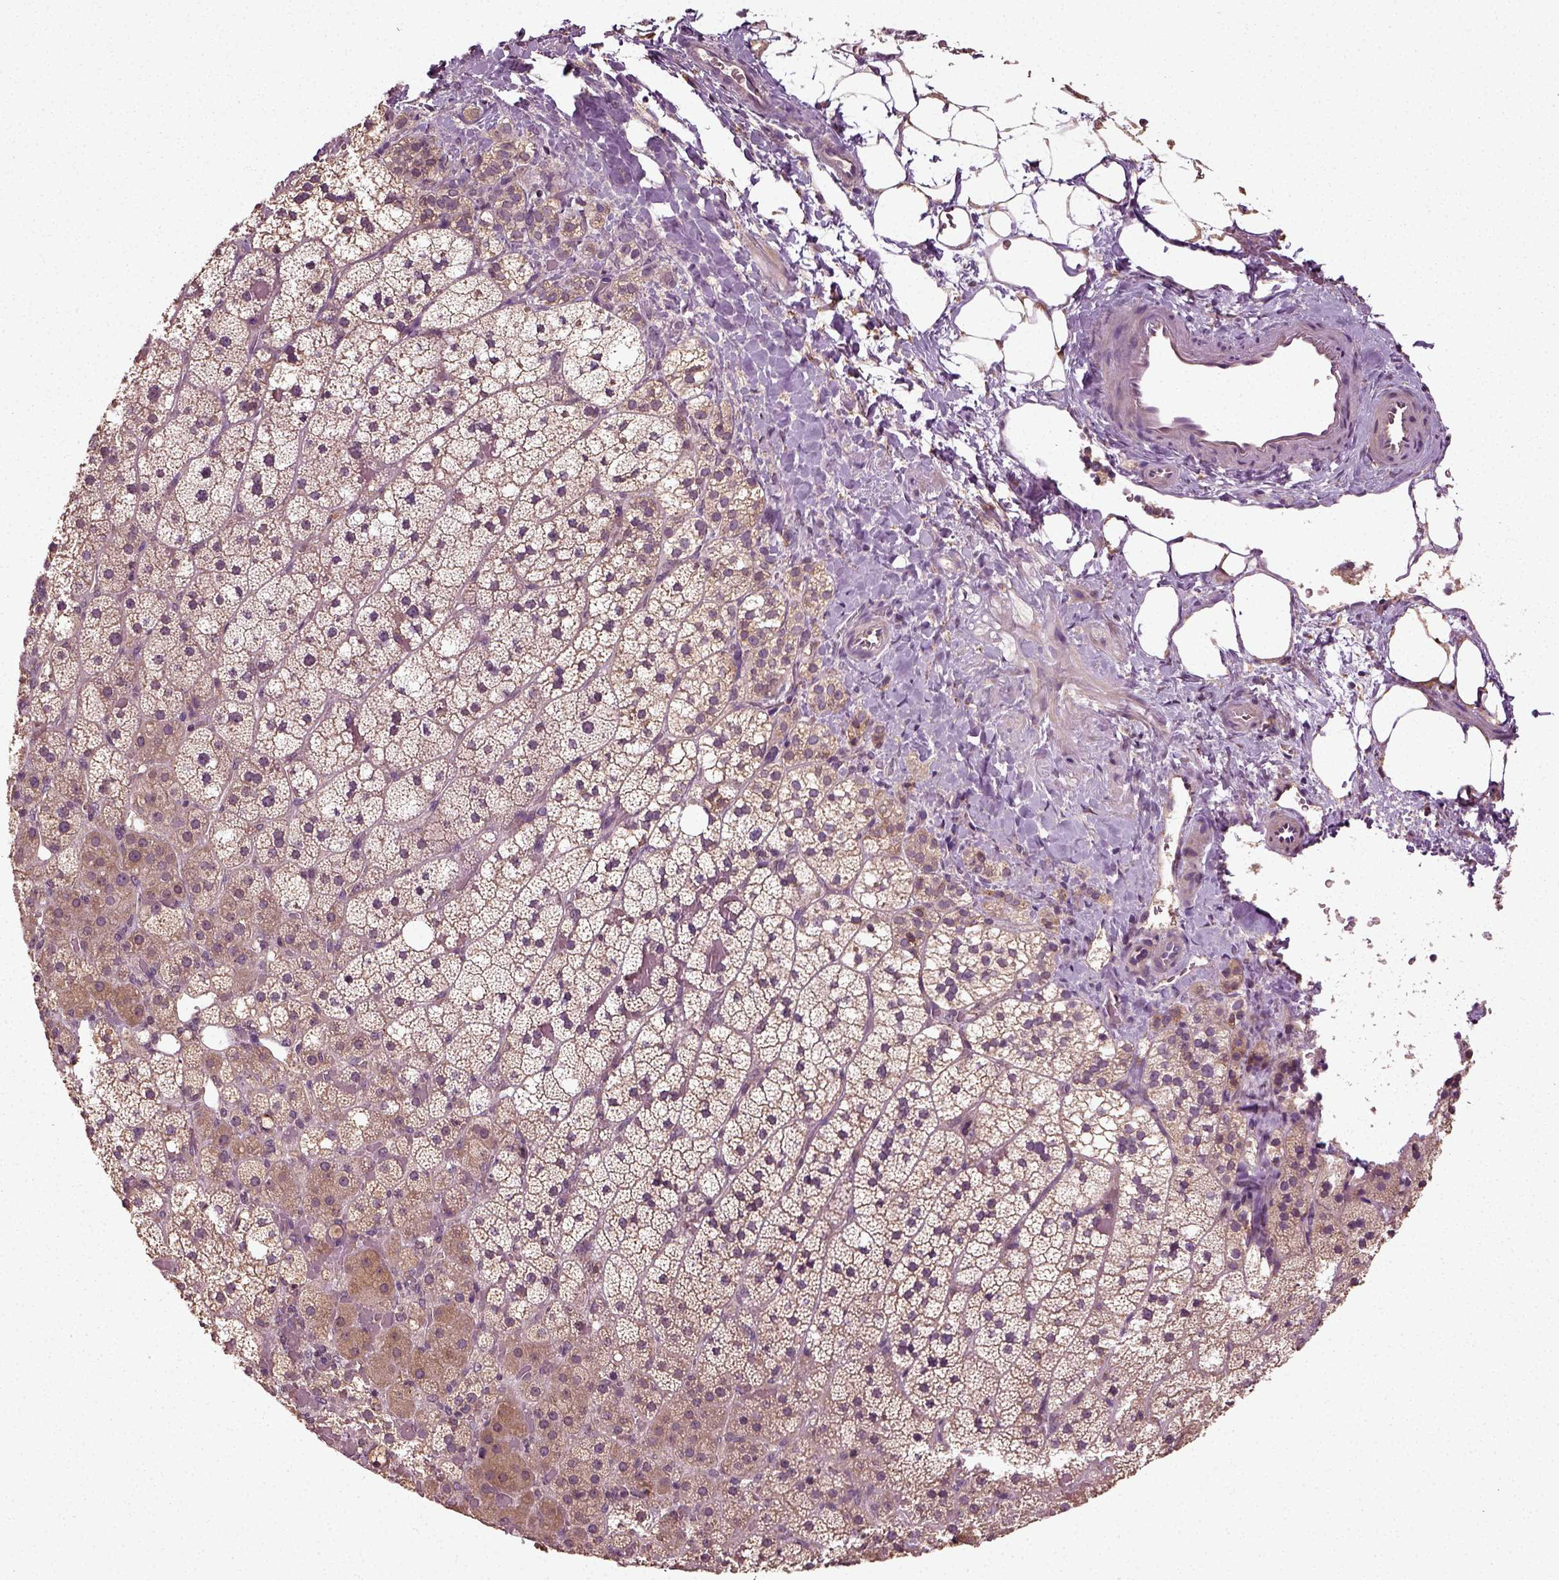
{"staining": {"intensity": "weak", "quantity": ">75%", "location": "cytoplasmic/membranous"}, "tissue": "adrenal gland", "cell_type": "Glandular cells", "image_type": "normal", "snomed": [{"axis": "morphology", "description": "Normal tissue, NOS"}, {"axis": "topography", "description": "Adrenal gland"}], "caption": "An image showing weak cytoplasmic/membranous staining in about >75% of glandular cells in normal adrenal gland, as visualized by brown immunohistochemical staining.", "gene": "ERV3", "patient": {"sex": "male", "age": 53}}